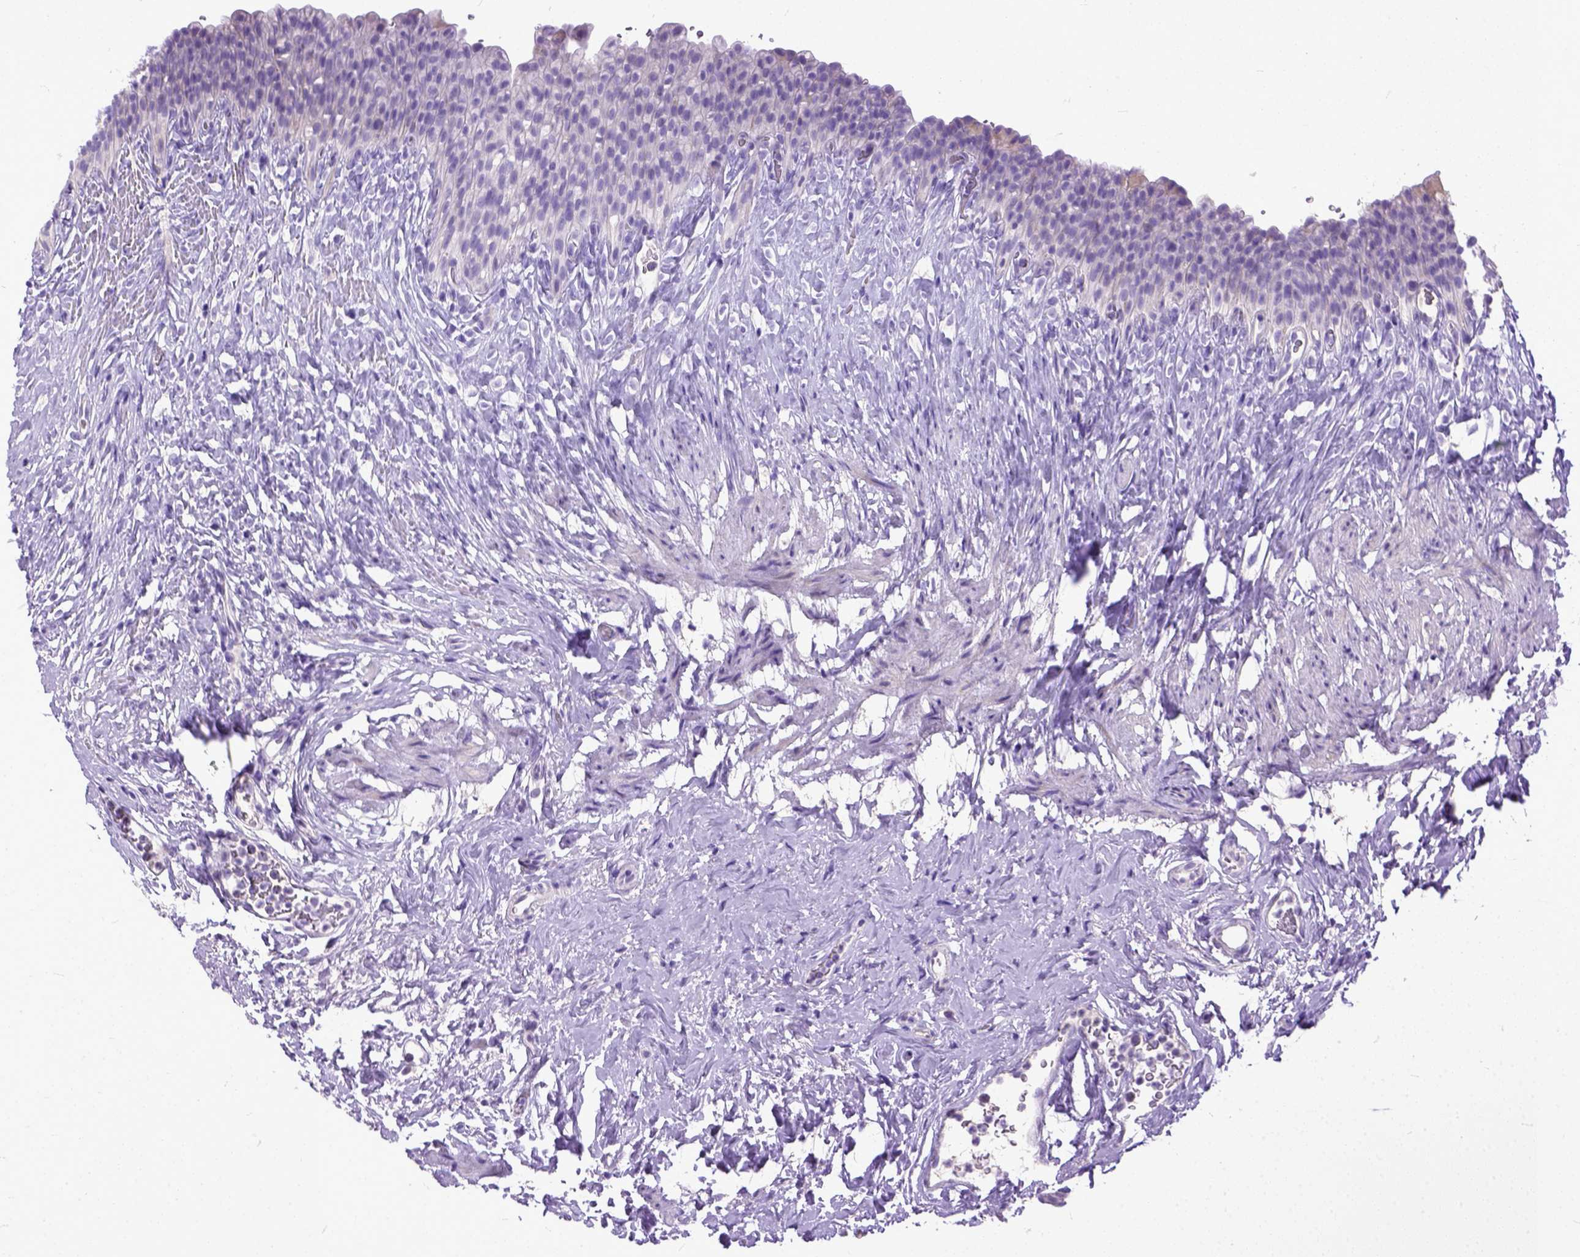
{"staining": {"intensity": "negative", "quantity": "none", "location": "none"}, "tissue": "urinary bladder", "cell_type": "Urothelial cells", "image_type": "normal", "snomed": [{"axis": "morphology", "description": "Normal tissue, NOS"}, {"axis": "topography", "description": "Urinary bladder"}, {"axis": "topography", "description": "Prostate"}], "caption": "DAB (3,3'-diaminobenzidine) immunohistochemical staining of benign urinary bladder reveals no significant staining in urothelial cells.", "gene": "PLK5", "patient": {"sex": "male", "age": 76}}